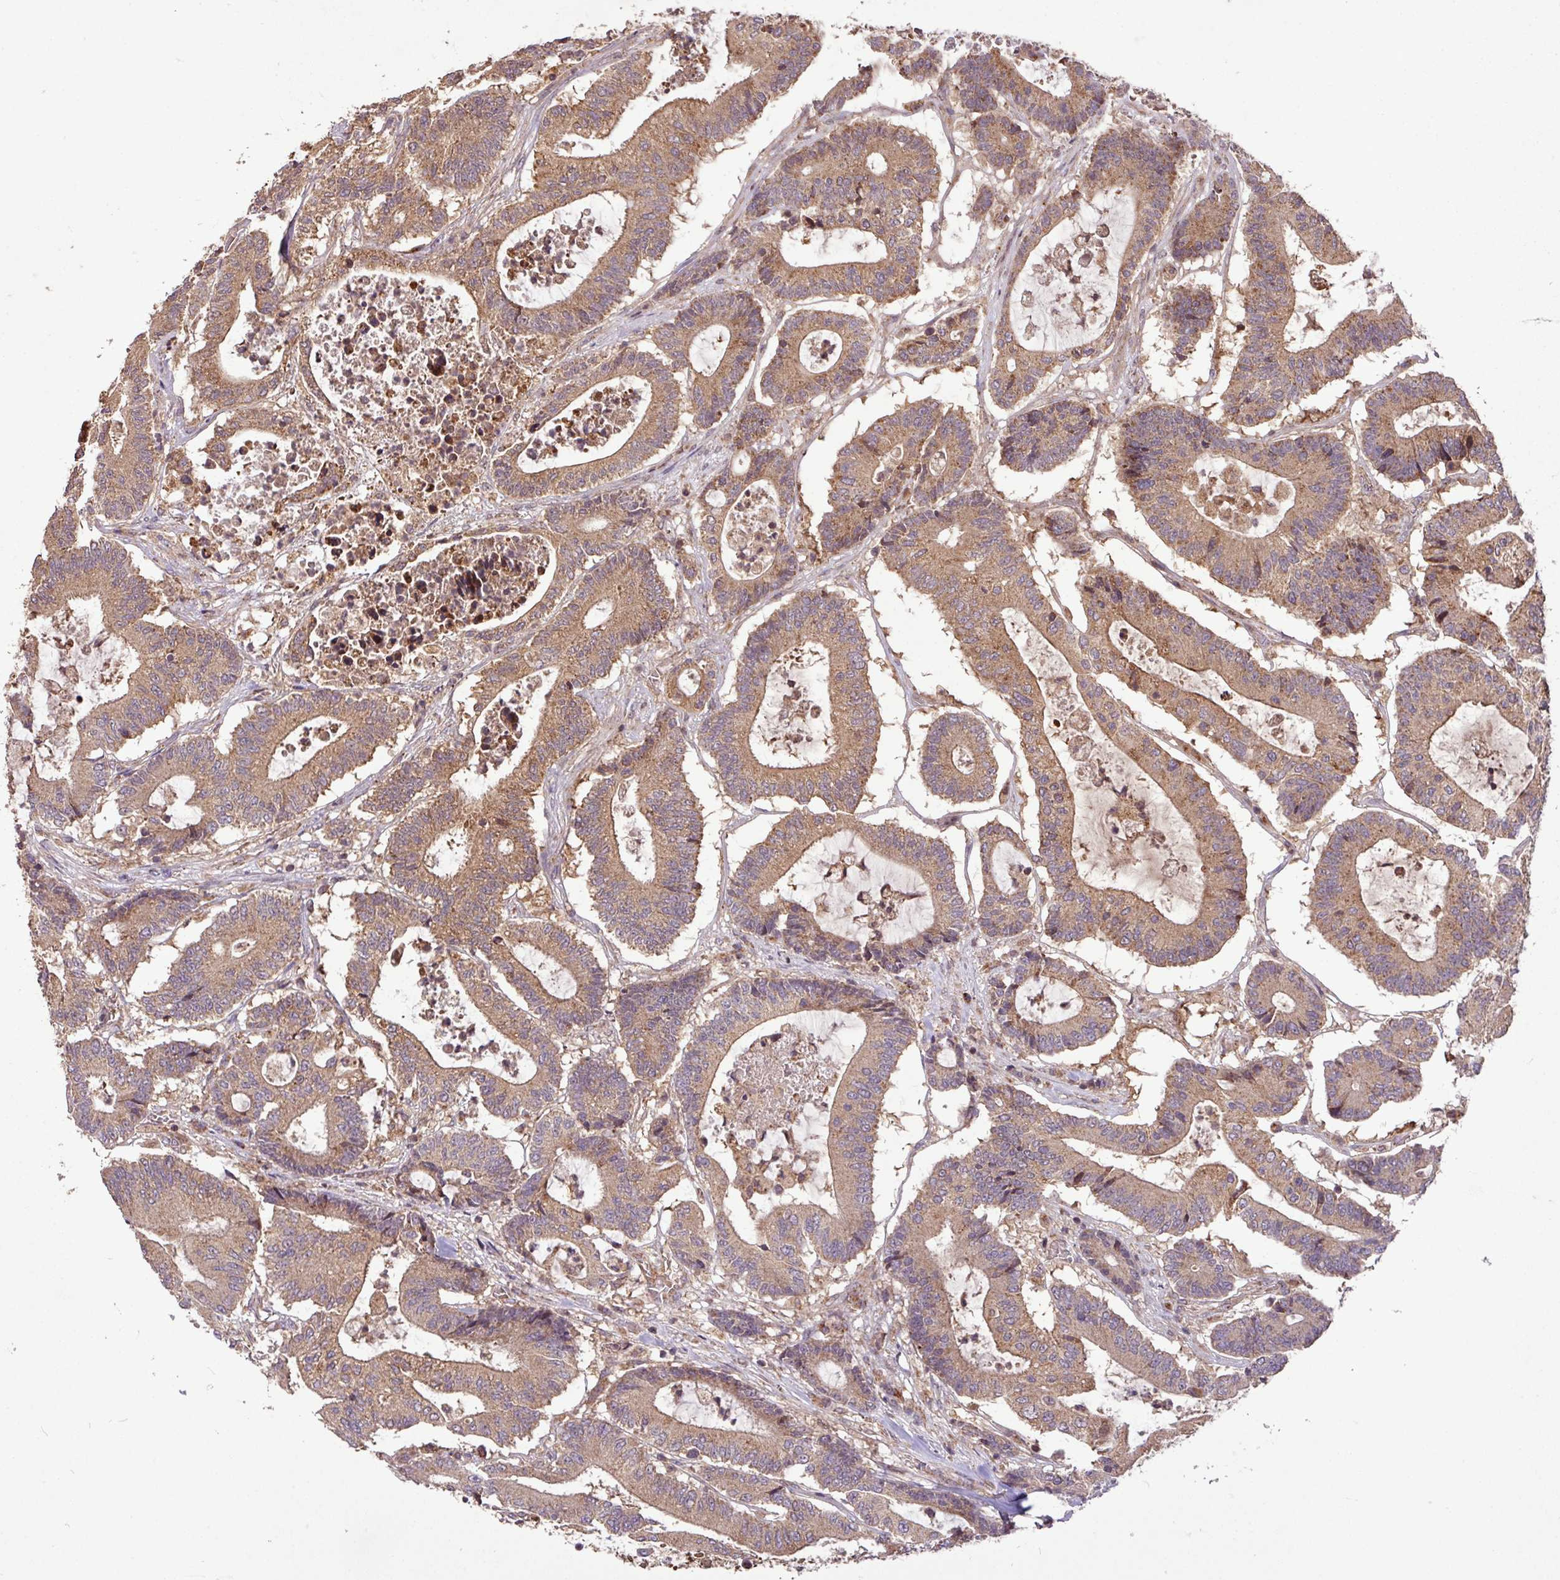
{"staining": {"intensity": "moderate", "quantity": ">75%", "location": "cytoplasmic/membranous"}, "tissue": "colorectal cancer", "cell_type": "Tumor cells", "image_type": "cancer", "snomed": [{"axis": "morphology", "description": "Adenocarcinoma, NOS"}, {"axis": "topography", "description": "Colon"}], "caption": "The immunohistochemical stain labels moderate cytoplasmic/membranous positivity in tumor cells of colorectal cancer tissue.", "gene": "YPEL3", "patient": {"sex": "female", "age": 84}}